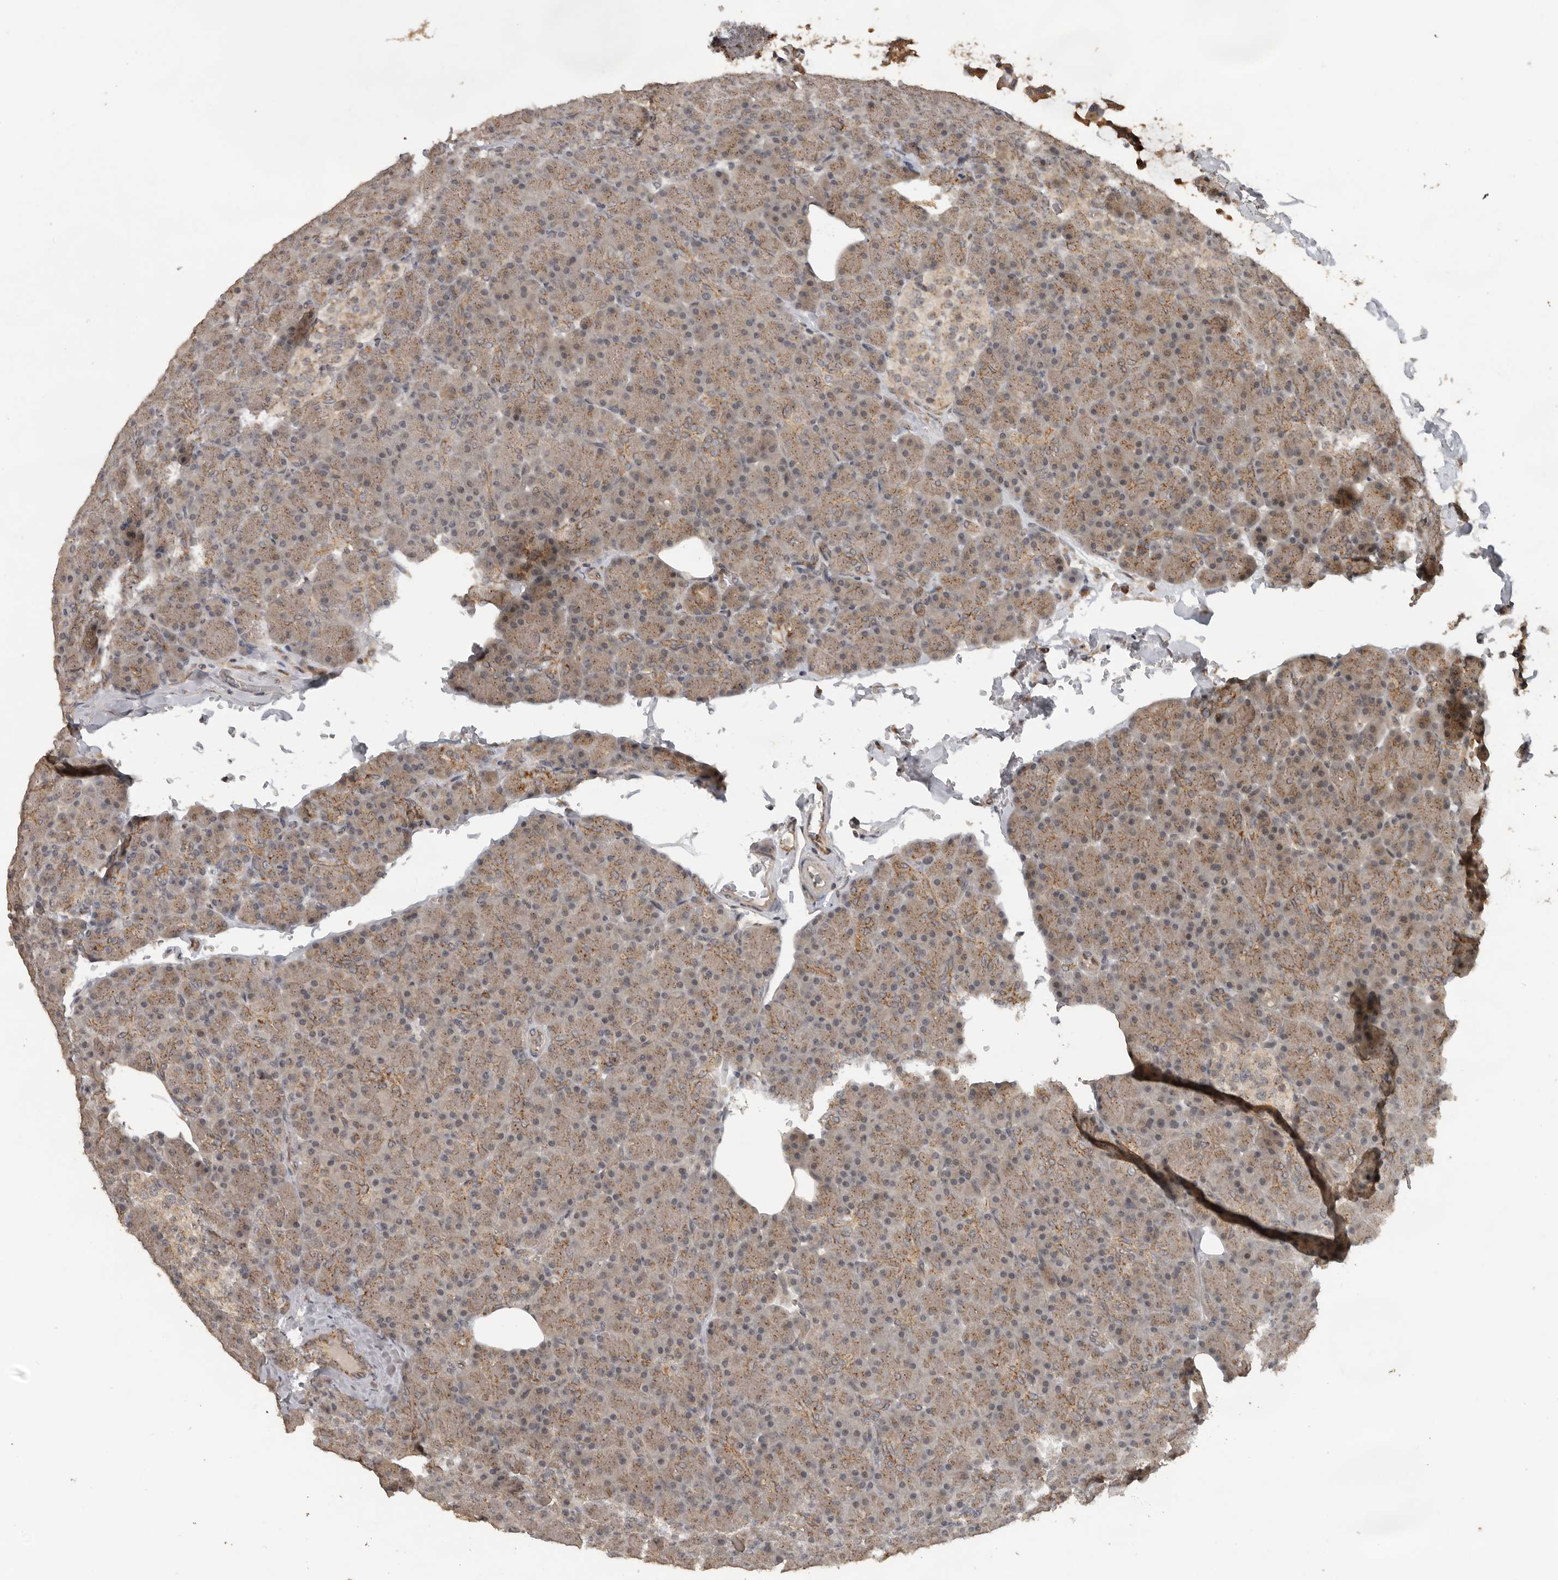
{"staining": {"intensity": "moderate", "quantity": "25%-75%", "location": "cytoplasmic/membranous,nuclear"}, "tissue": "pancreas", "cell_type": "Exocrine glandular cells", "image_type": "normal", "snomed": [{"axis": "morphology", "description": "Normal tissue, NOS"}, {"axis": "topography", "description": "Pancreas"}], "caption": "Protein expression by IHC reveals moderate cytoplasmic/membranous,nuclear positivity in about 25%-75% of exocrine glandular cells in unremarkable pancreas.", "gene": "CEP350", "patient": {"sex": "female", "age": 43}}